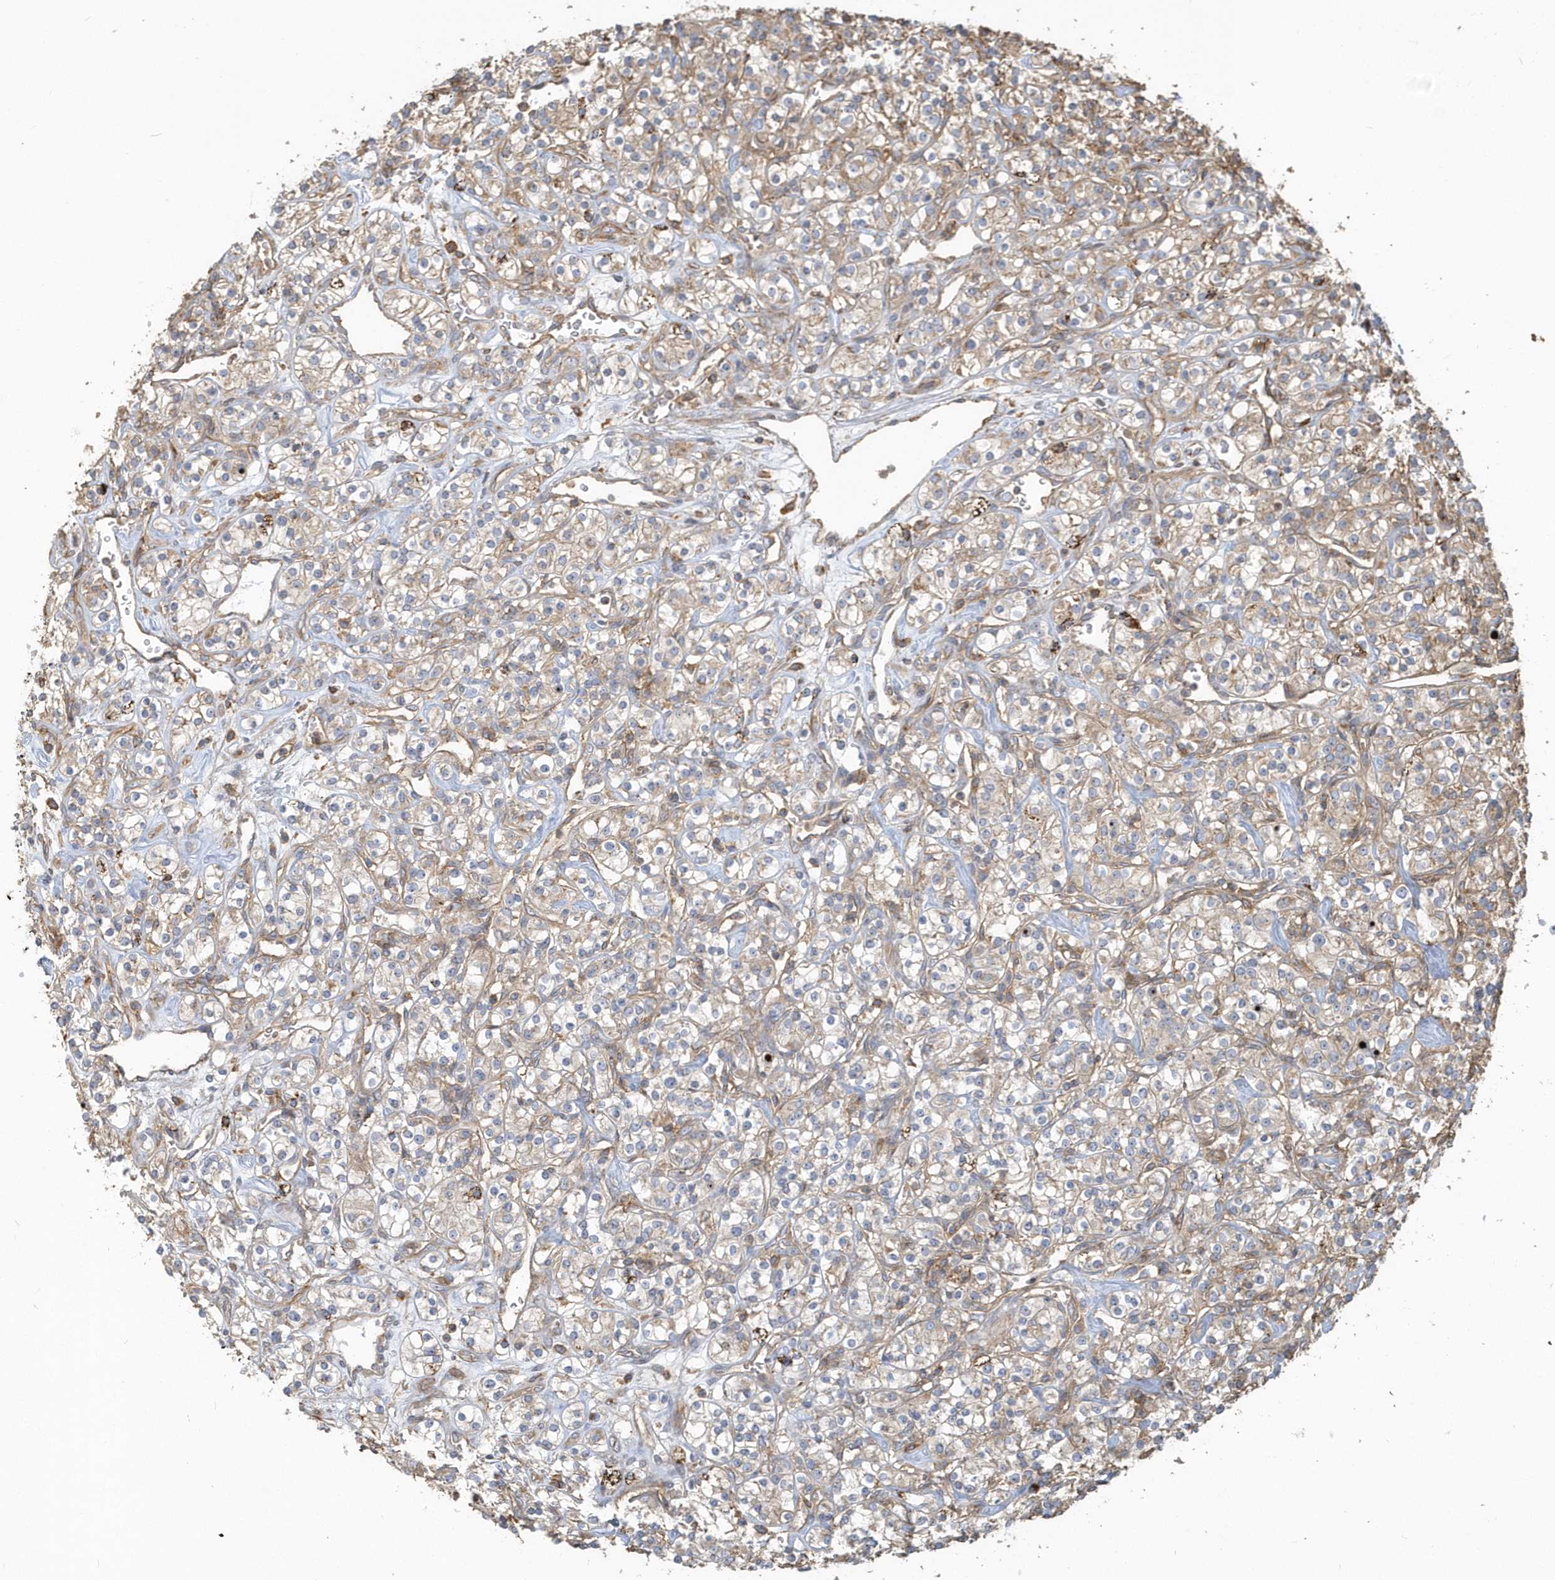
{"staining": {"intensity": "weak", "quantity": "<25%", "location": "cytoplasmic/membranous"}, "tissue": "renal cancer", "cell_type": "Tumor cells", "image_type": "cancer", "snomed": [{"axis": "morphology", "description": "Adenocarcinoma, NOS"}, {"axis": "topography", "description": "Kidney"}], "caption": "This histopathology image is of renal cancer (adenocarcinoma) stained with immunohistochemistry to label a protein in brown with the nuclei are counter-stained blue. There is no expression in tumor cells.", "gene": "TRAIP", "patient": {"sex": "male", "age": 77}}